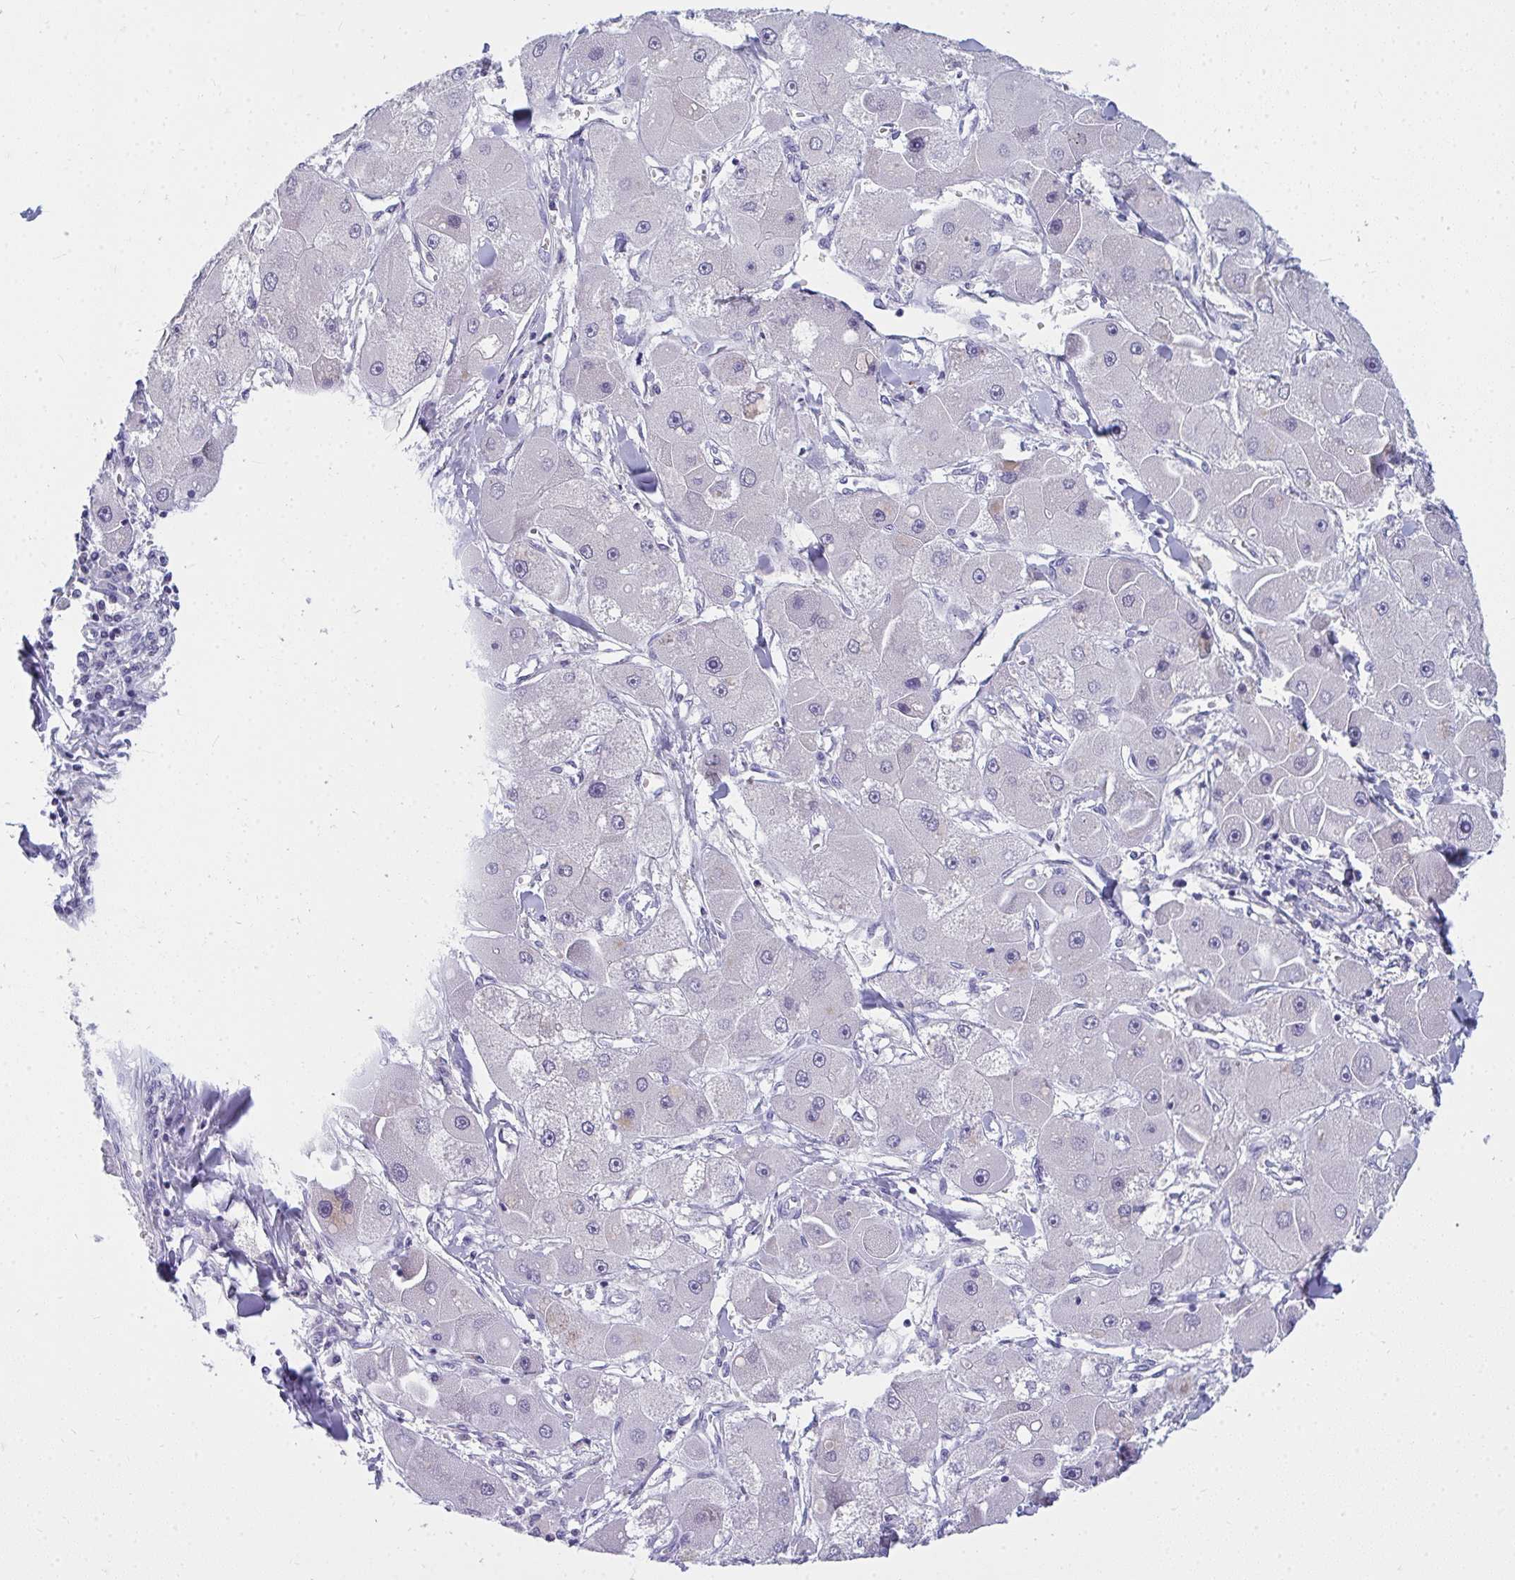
{"staining": {"intensity": "negative", "quantity": "none", "location": "none"}, "tissue": "liver cancer", "cell_type": "Tumor cells", "image_type": "cancer", "snomed": [{"axis": "morphology", "description": "Carcinoma, Hepatocellular, NOS"}, {"axis": "topography", "description": "Liver"}], "caption": "This image is of liver cancer stained with IHC to label a protein in brown with the nuclei are counter-stained blue. There is no positivity in tumor cells.", "gene": "TSBP1", "patient": {"sex": "male", "age": 24}}